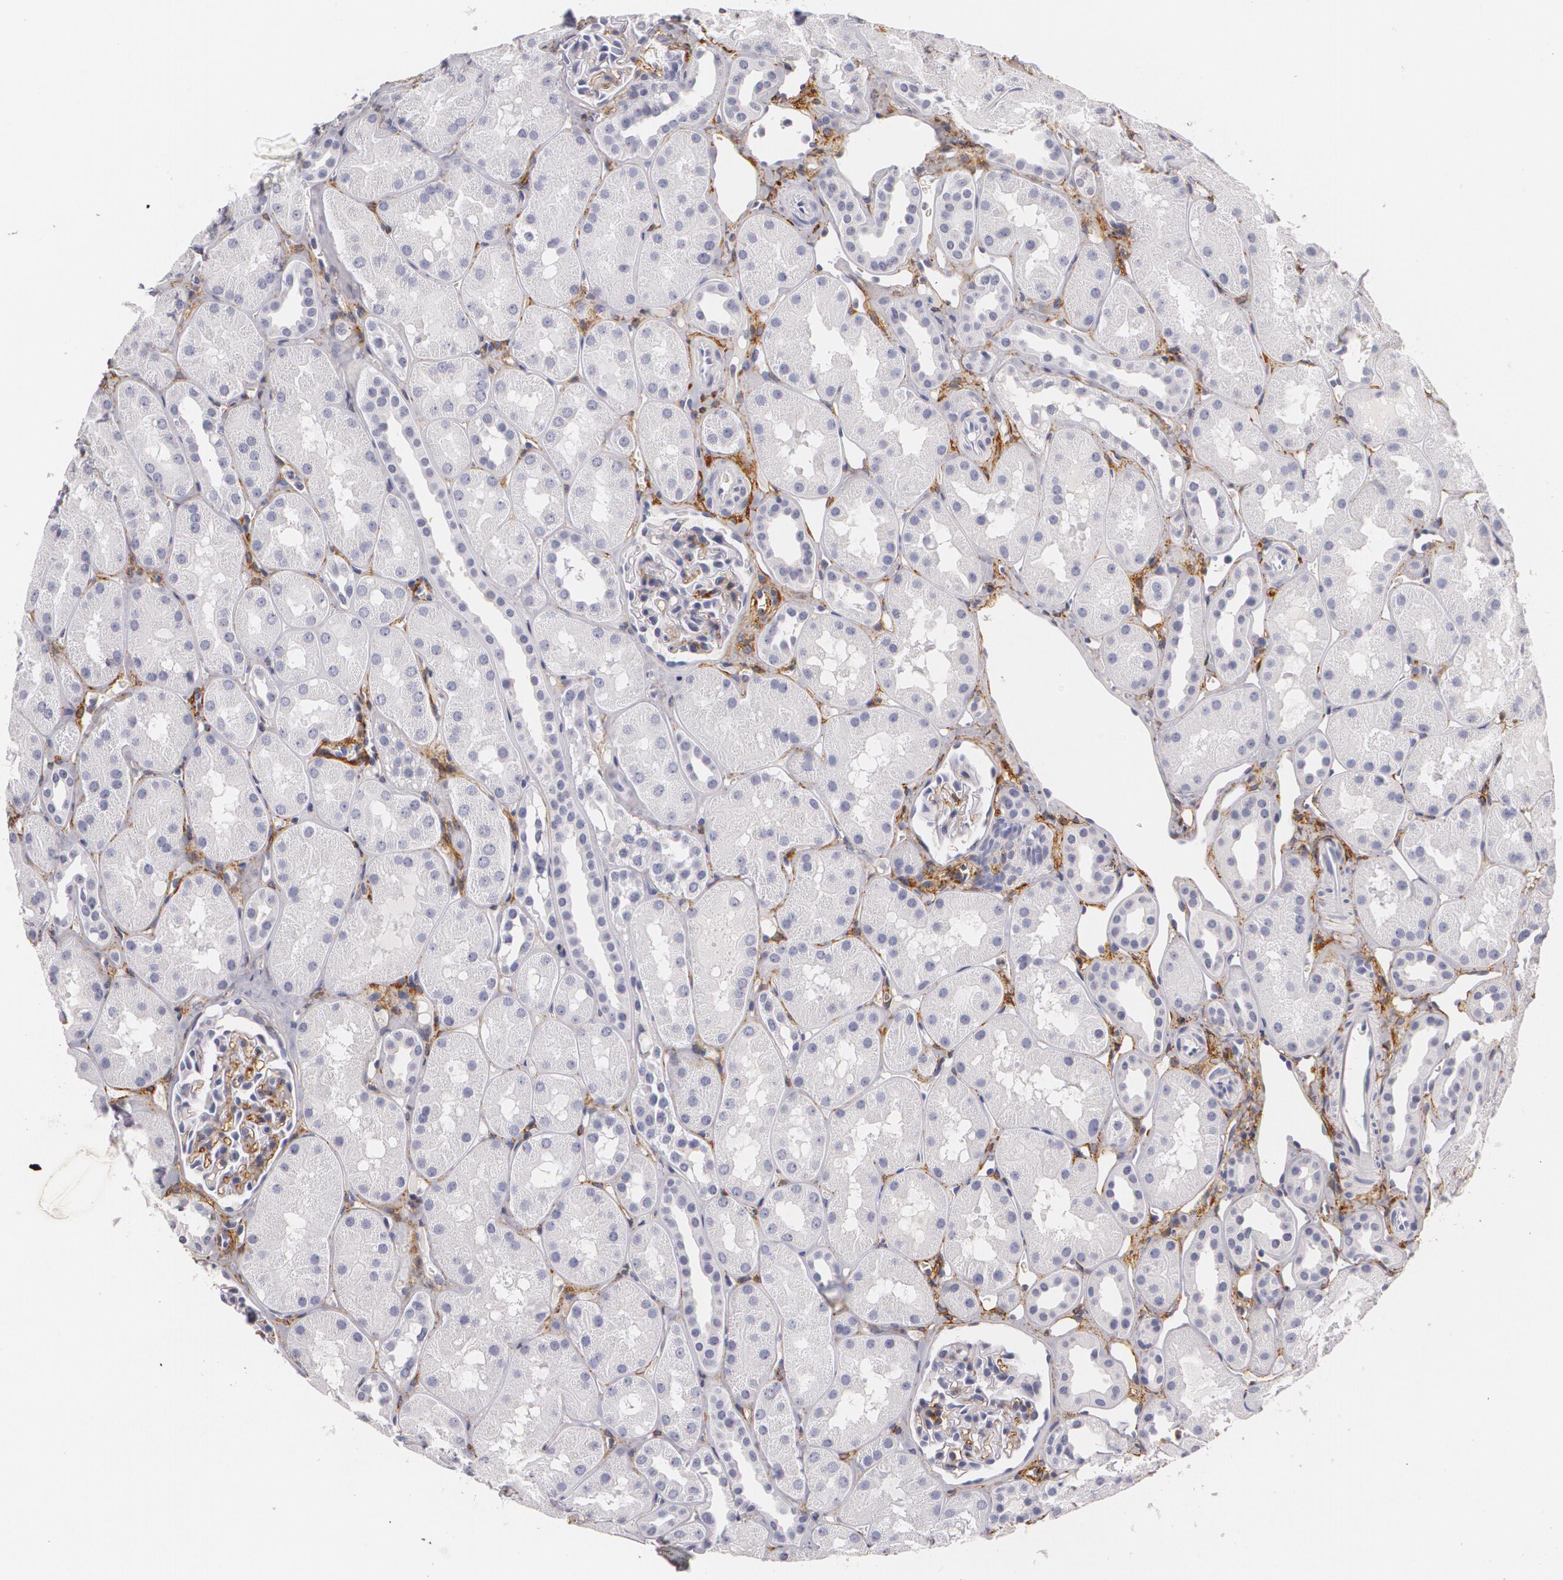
{"staining": {"intensity": "negative", "quantity": "none", "location": "none"}, "tissue": "kidney", "cell_type": "Cells in glomeruli", "image_type": "normal", "snomed": [{"axis": "morphology", "description": "Normal tissue, NOS"}, {"axis": "topography", "description": "Kidney"}], "caption": "This micrograph is of benign kidney stained with immunohistochemistry (IHC) to label a protein in brown with the nuclei are counter-stained blue. There is no expression in cells in glomeruli. Nuclei are stained in blue.", "gene": "NGFR", "patient": {"sex": "male", "age": 16}}